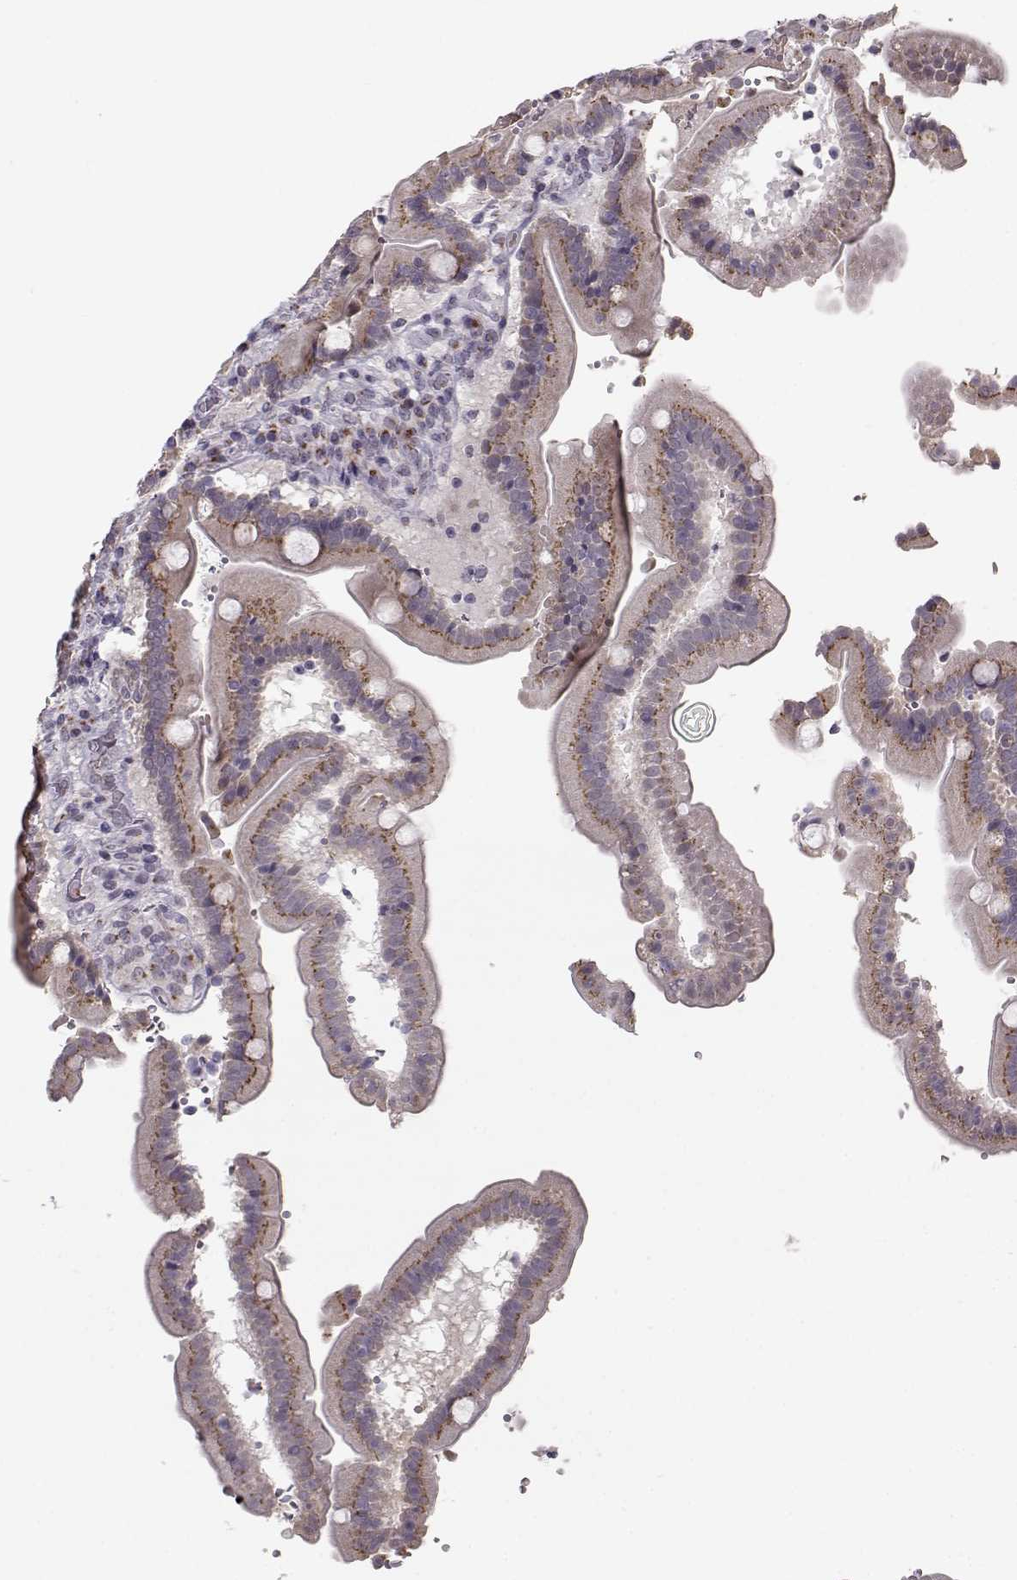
{"staining": {"intensity": "moderate", "quantity": ">75%", "location": "cytoplasmic/membranous"}, "tissue": "duodenum", "cell_type": "Glandular cells", "image_type": "normal", "snomed": [{"axis": "morphology", "description": "Normal tissue, NOS"}, {"axis": "topography", "description": "Duodenum"}], "caption": "Immunohistochemistry (DAB (3,3'-diaminobenzidine)) staining of benign duodenum reveals moderate cytoplasmic/membranous protein positivity in approximately >75% of glandular cells. (DAB IHC with brightfield microscopy, high magnification).", "gene": "SLC4A5", "patient": {"sex": "female", "age": 62}}